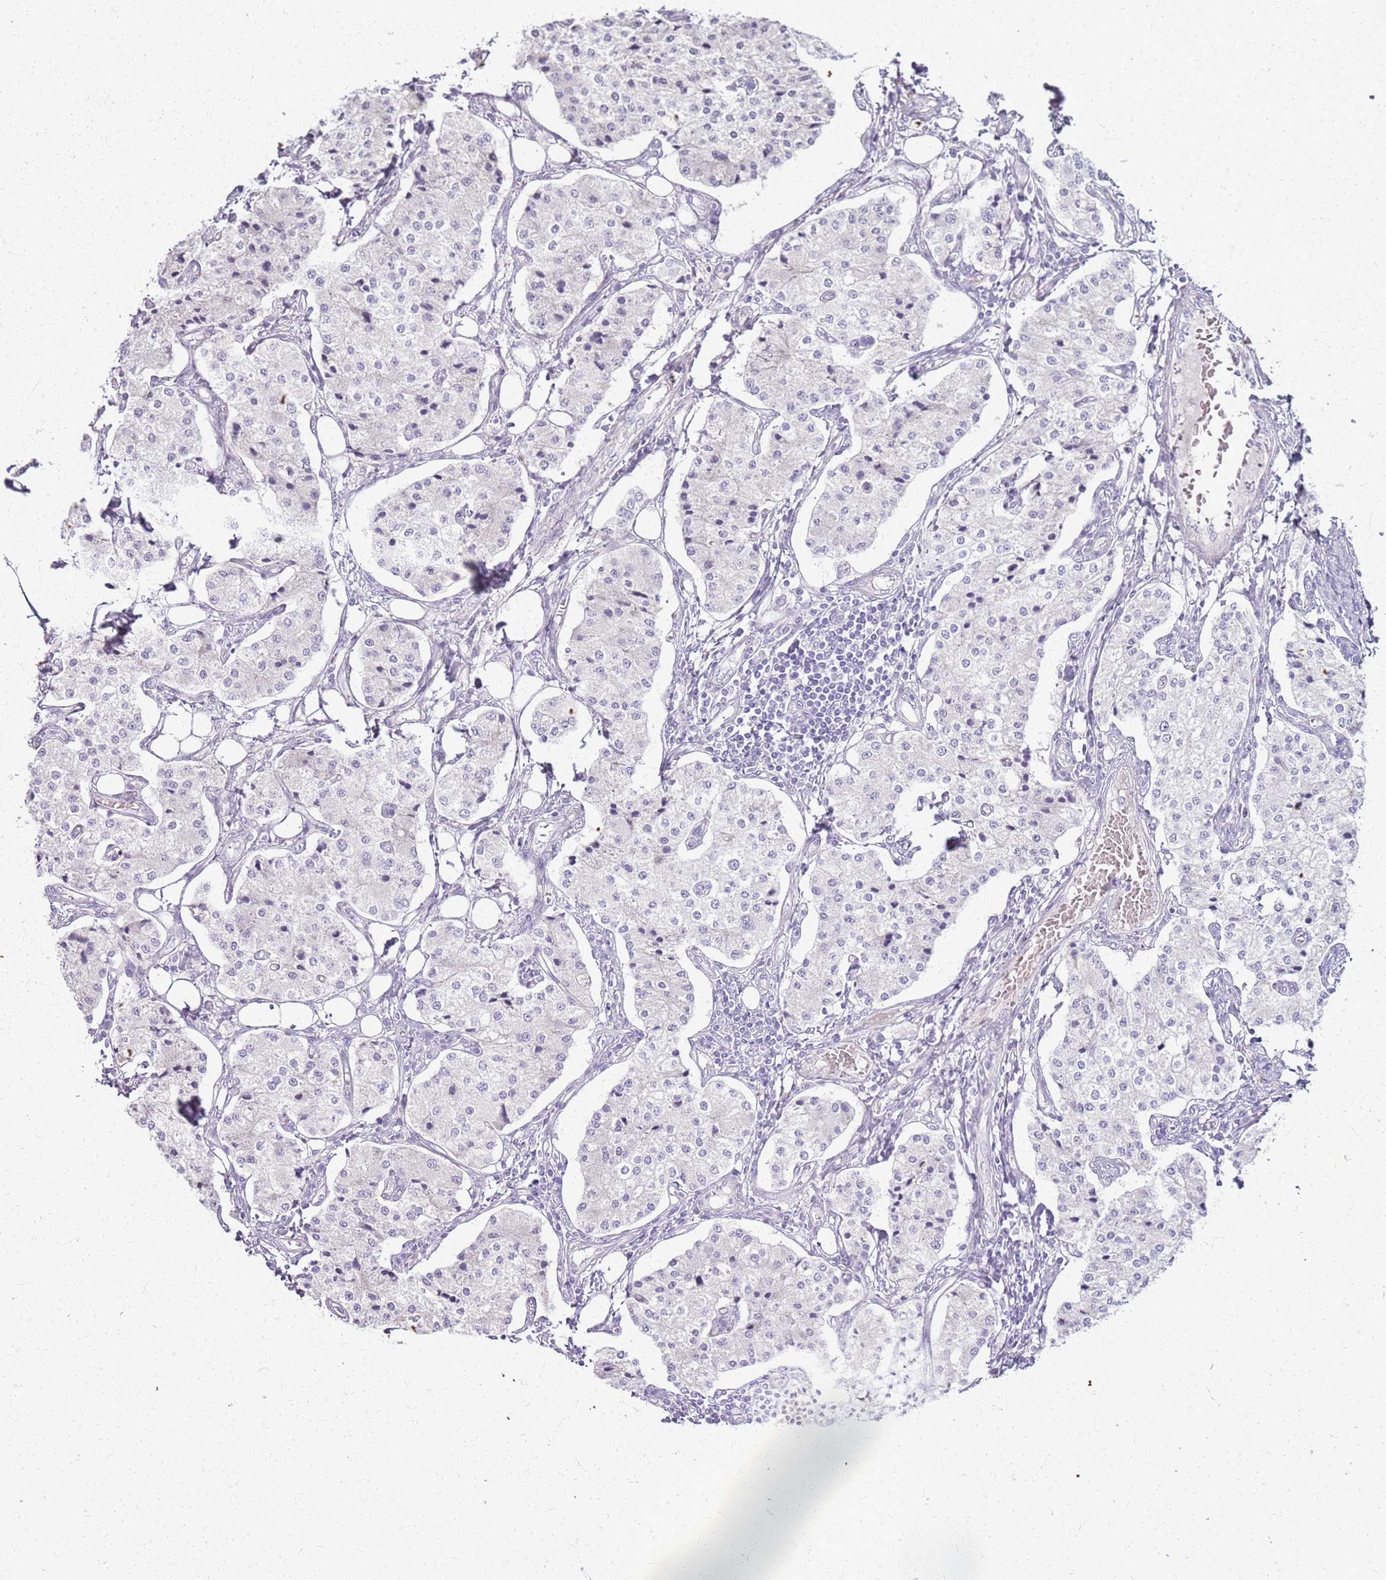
{"staining": {"intensity": "negative", "quantity": "none", "location": "none"}, "tissue": "carcinoid", "cell_type": "Tumor cells", "image_type": "cancer", "snomed": [{"axis": "morphology", "description": "Carcinoid, malignant, NOS"}, {"axis": "topography", "description": "Colon"}], "caption": "High magnification brightfield microscopy of carcinoid (malignant) stained with DAB (brown) and counterstained with hematoxylin (blue): tumor cells show no significant expression. (Immunohistochemistry (ihc), brightfield microscopy, high magnification).", "gene": "CSRP3", "patient": {"sex": "female", "age": 52}}